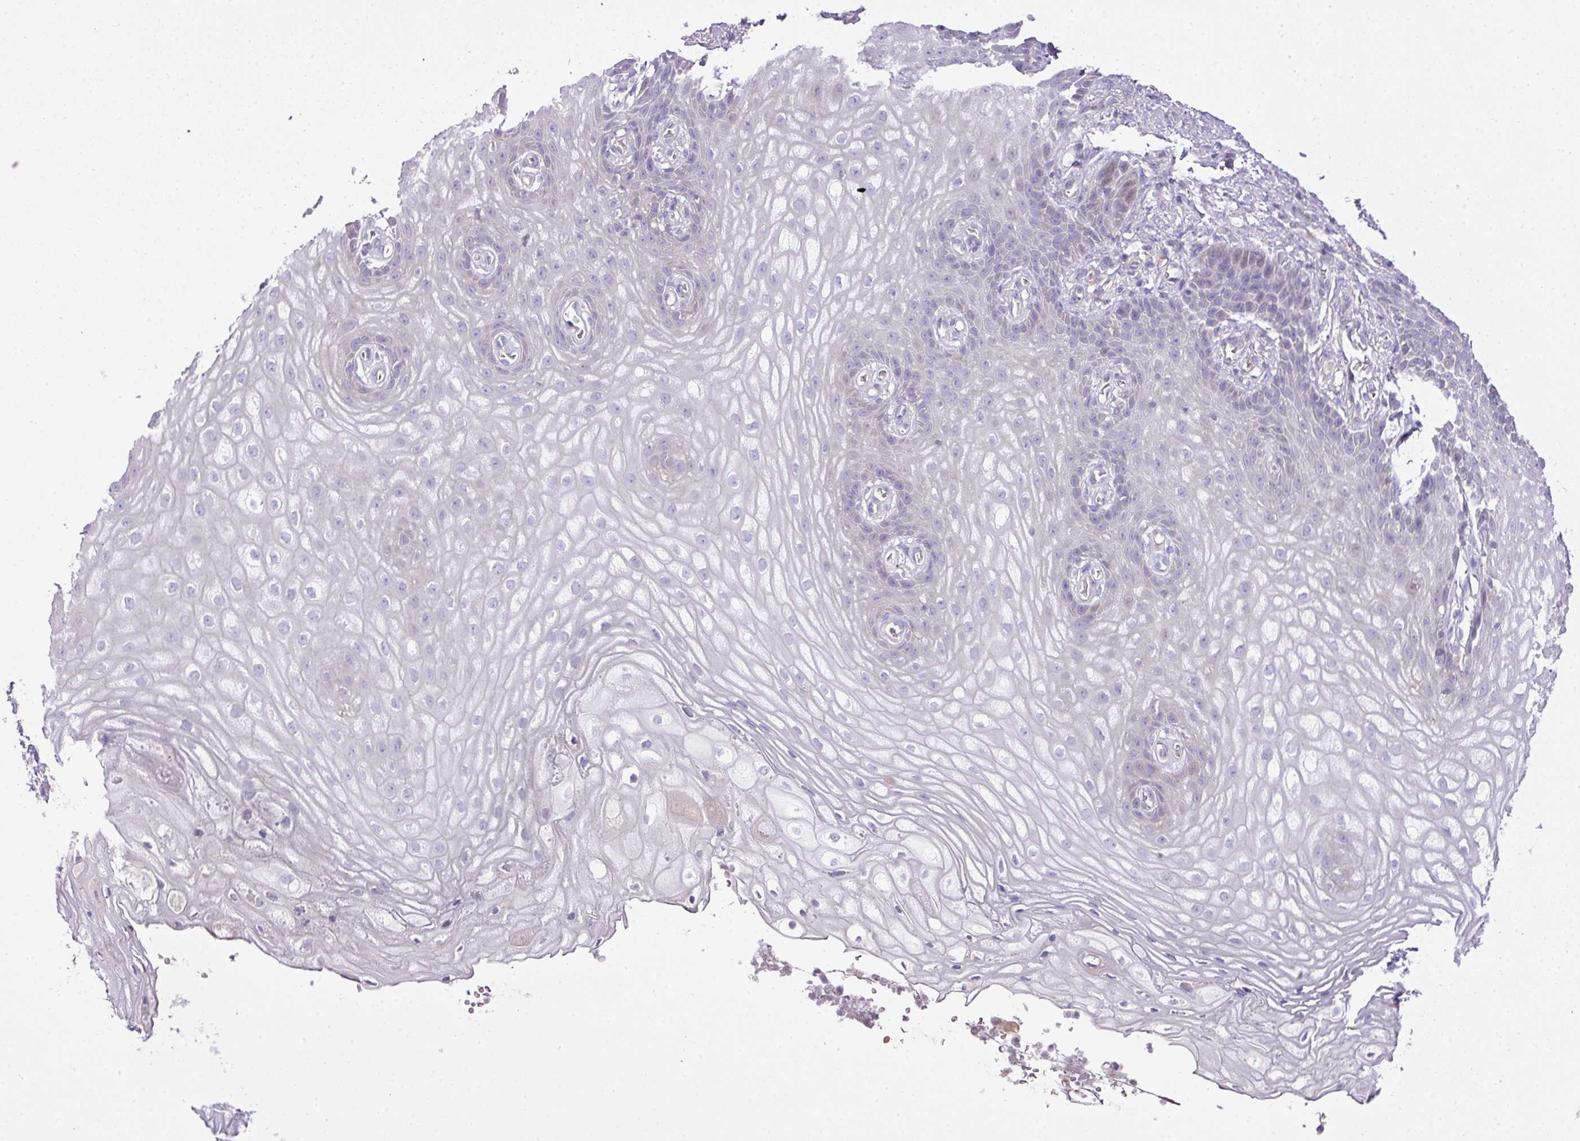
{"staining": {"intensity": "negative", "quantity": "none", "location": "none"}, "tissue": "vagina", "cell_type": "Squamous epithelial cells", "image_type": "normal", "snomed": [{"axis": "morphology", "description": "Normal tissue, NOS"}, {"axis": "topography", "description": "Vagina"}], "caption": "This is a photomicrograph of immunohistochemistry staining of normal vagina, which shows no positivity in squamous epithelial cells.", "gene": "HOXC13", "patient": {"sex": "female", "age": 60}}